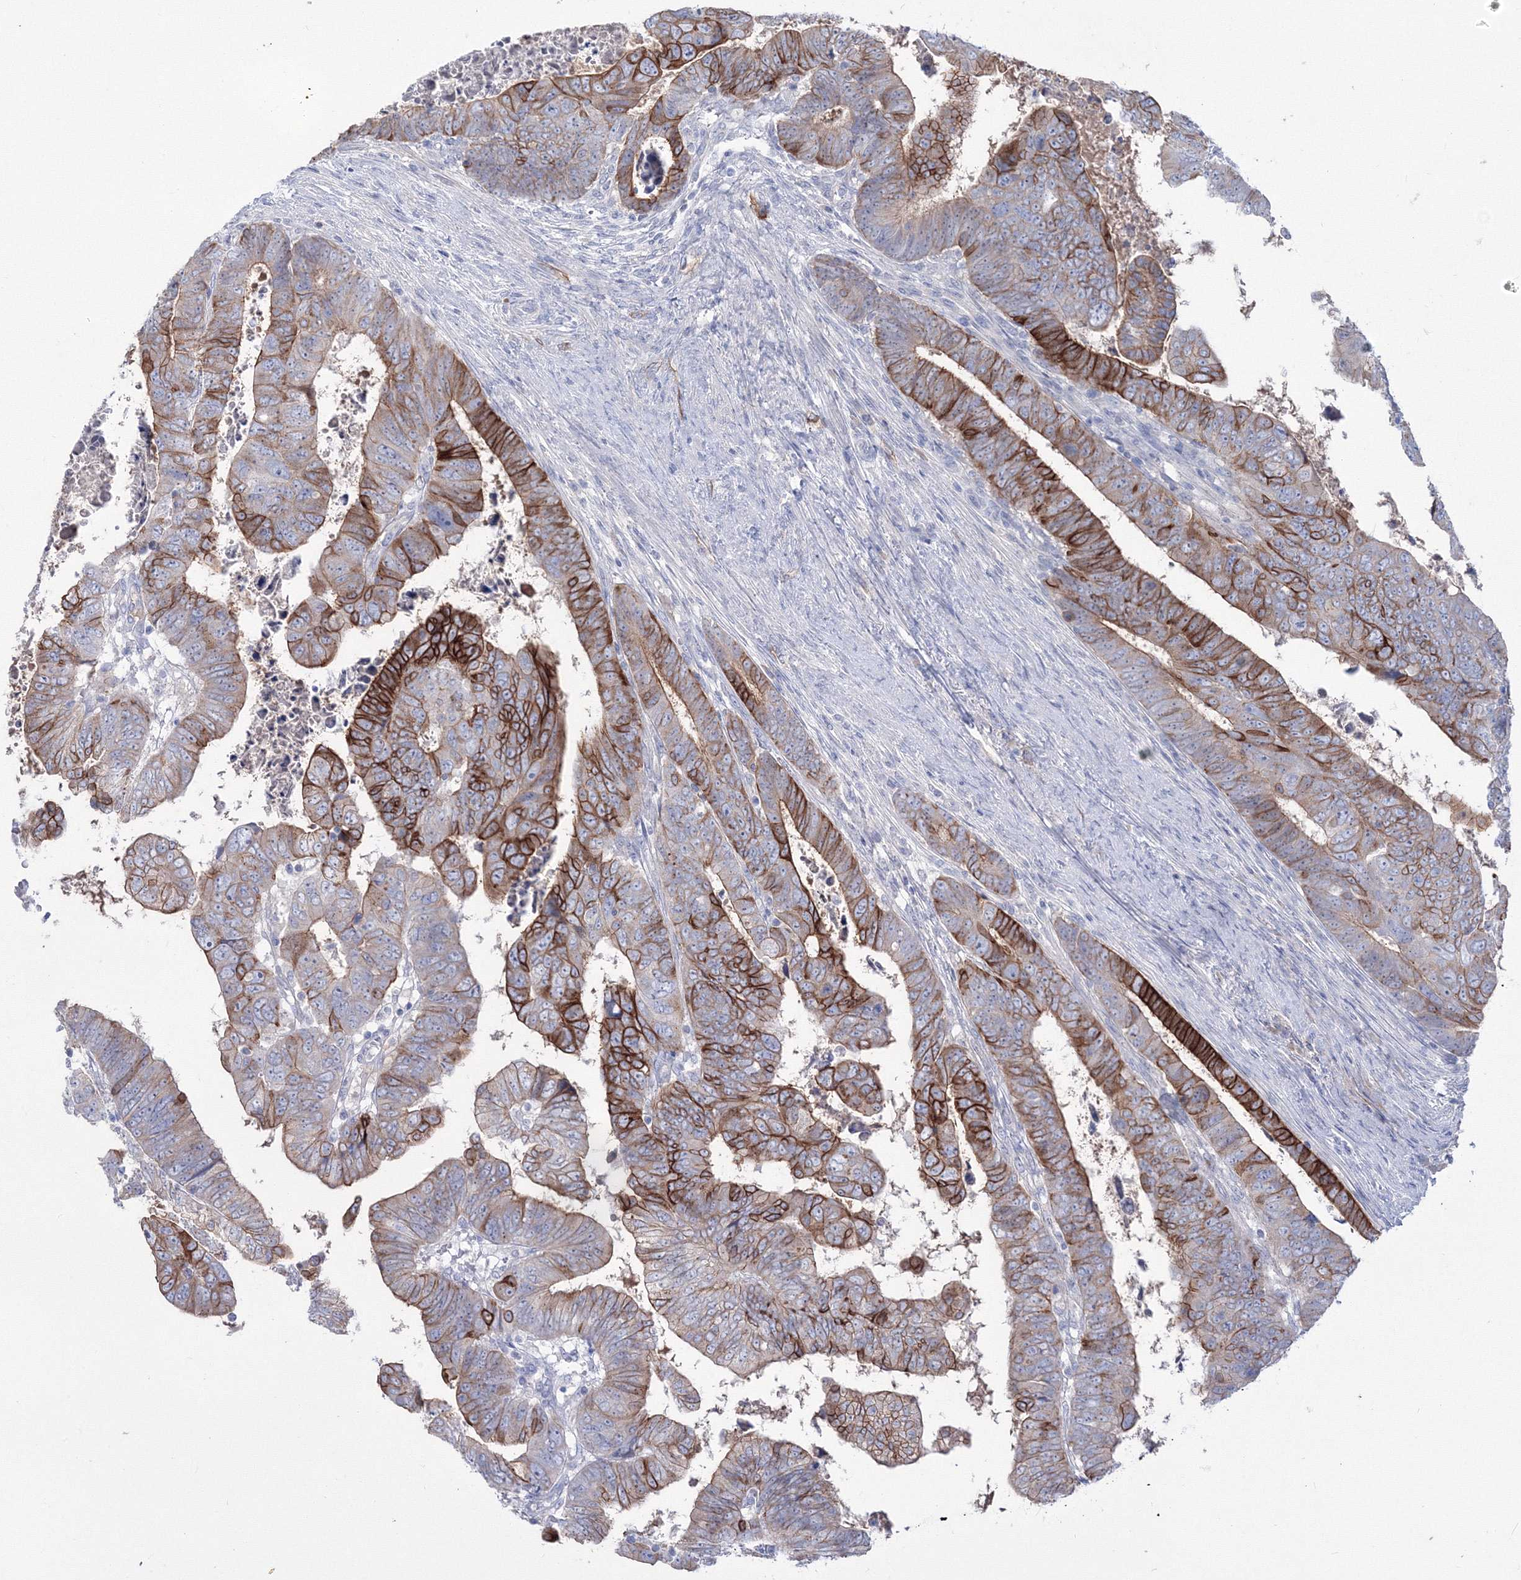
{"staining": {"intensity": "strong", "quantity": "25%-75%", "location": "cytoplasmic/membranous"}, "tissue": "colorectal cancer", "cell_type": "Tumor cells", "image_type": "cancer", "snomed": [{"axis": "morphology", "description": "Normal tissue, NOS"}, {"axis": "morphology", "description": "Adenocarcinoma, NOS"}, {"axis": "topography", "description": "Rectum"}], "caption": "Human colorectal cancer stained for a protein (brown) demonstrates strong cytoplasmic/membranous positive expression in about 25%-75% of tumor cells.", "gene": "TMEM139", "patient": {"sex": "female", "age": 65}}